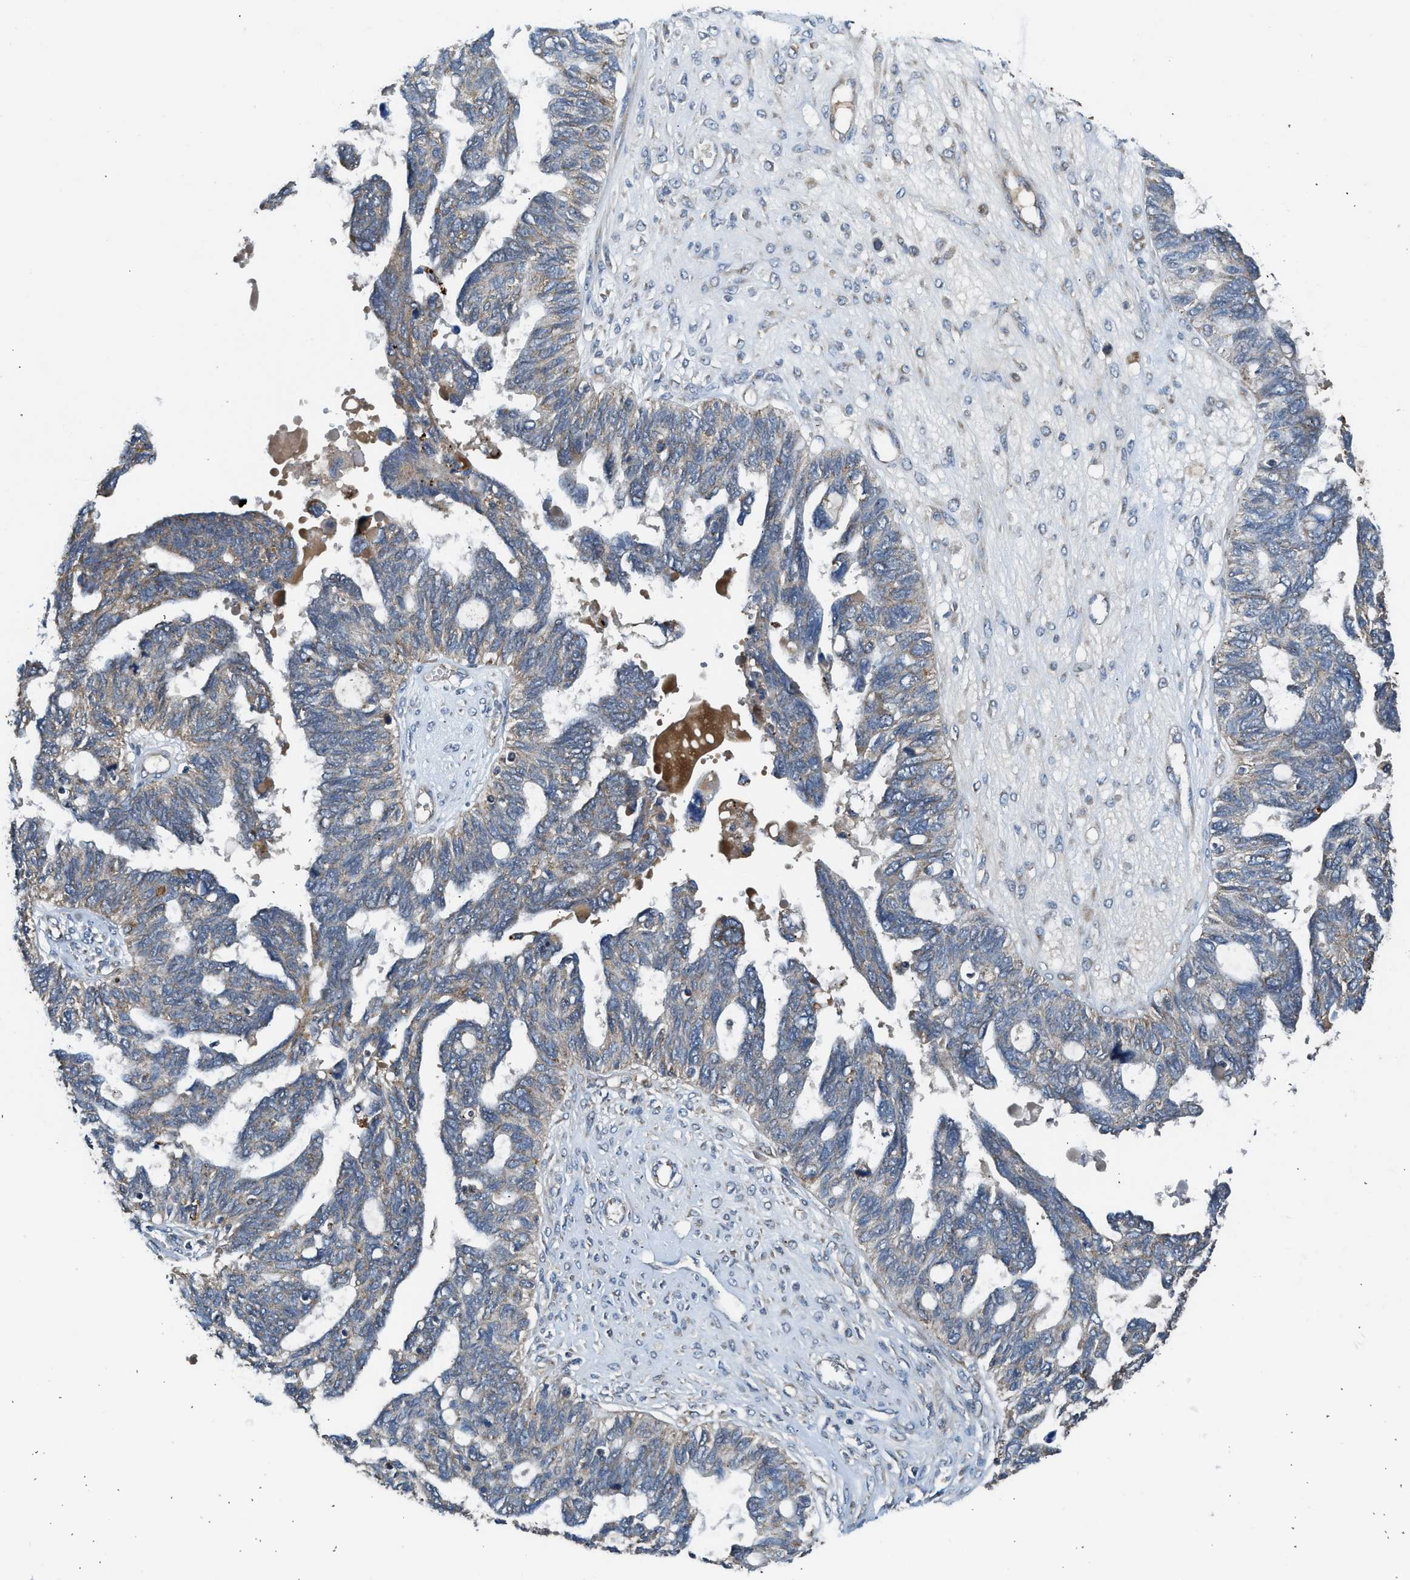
{"staining": {"intensity": "weak", "quantity": ">75%", "location": "cytoplasmic/membranous"}, "tissue": "ovarian cancer", "cell_type": "Tumor cells", "image_type": "cancer", "snomed": [{"axis": "morphology", "description": "Cystadenocarcinoma, serous, NOS"}, {"axis": "topography", "description": "Ovary"}], "caption": "Protein expression analysis of human ovarian cancer reveals weak cytoplasmic/membranous staining in approximately >75% of tumor cells. Nuclei are stained in blue.", "gene": "STARD3", "patient": {"sex": "female", "age": 79}}